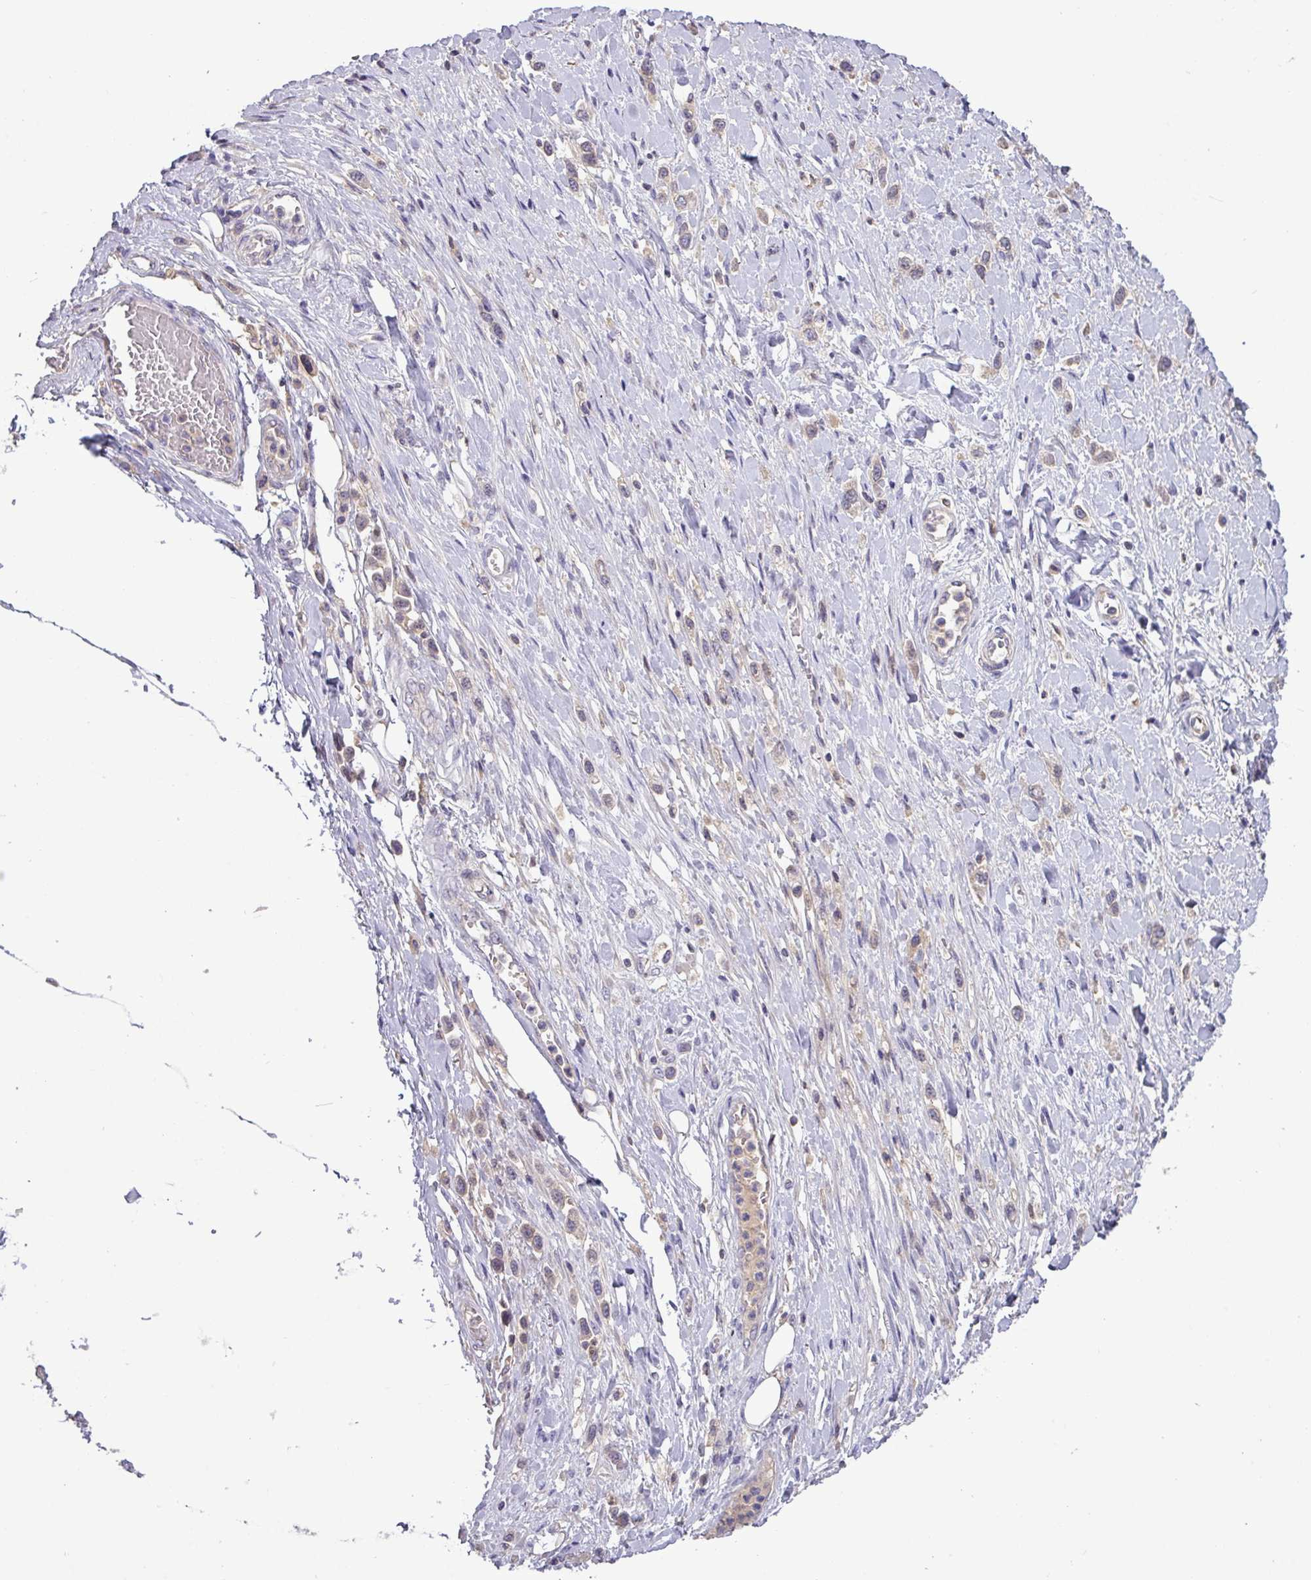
{"staining": {"intensity": "weak", "quantity": "25%-75%", "location": "cytoplasmic/membranous"}, "tissue": "stomach cancer", "cell_type": "Tumor cells", "image_type": "cancer", "snomed": [{"axis": "morphology", "description": "Adenocarcinoma, NOS"}, {"axis": "topography", "description": "Stomach"}], "caption": "Protein staining by immunohistochemistry shows weak cytoplasmic/membranous staining in about 25%-75% of tumor cells in stomach adenocarcinoma. Nuclei are stained in blue.", "gene": "TMEM62", "patient": {"sex": "female", "age": 65}}